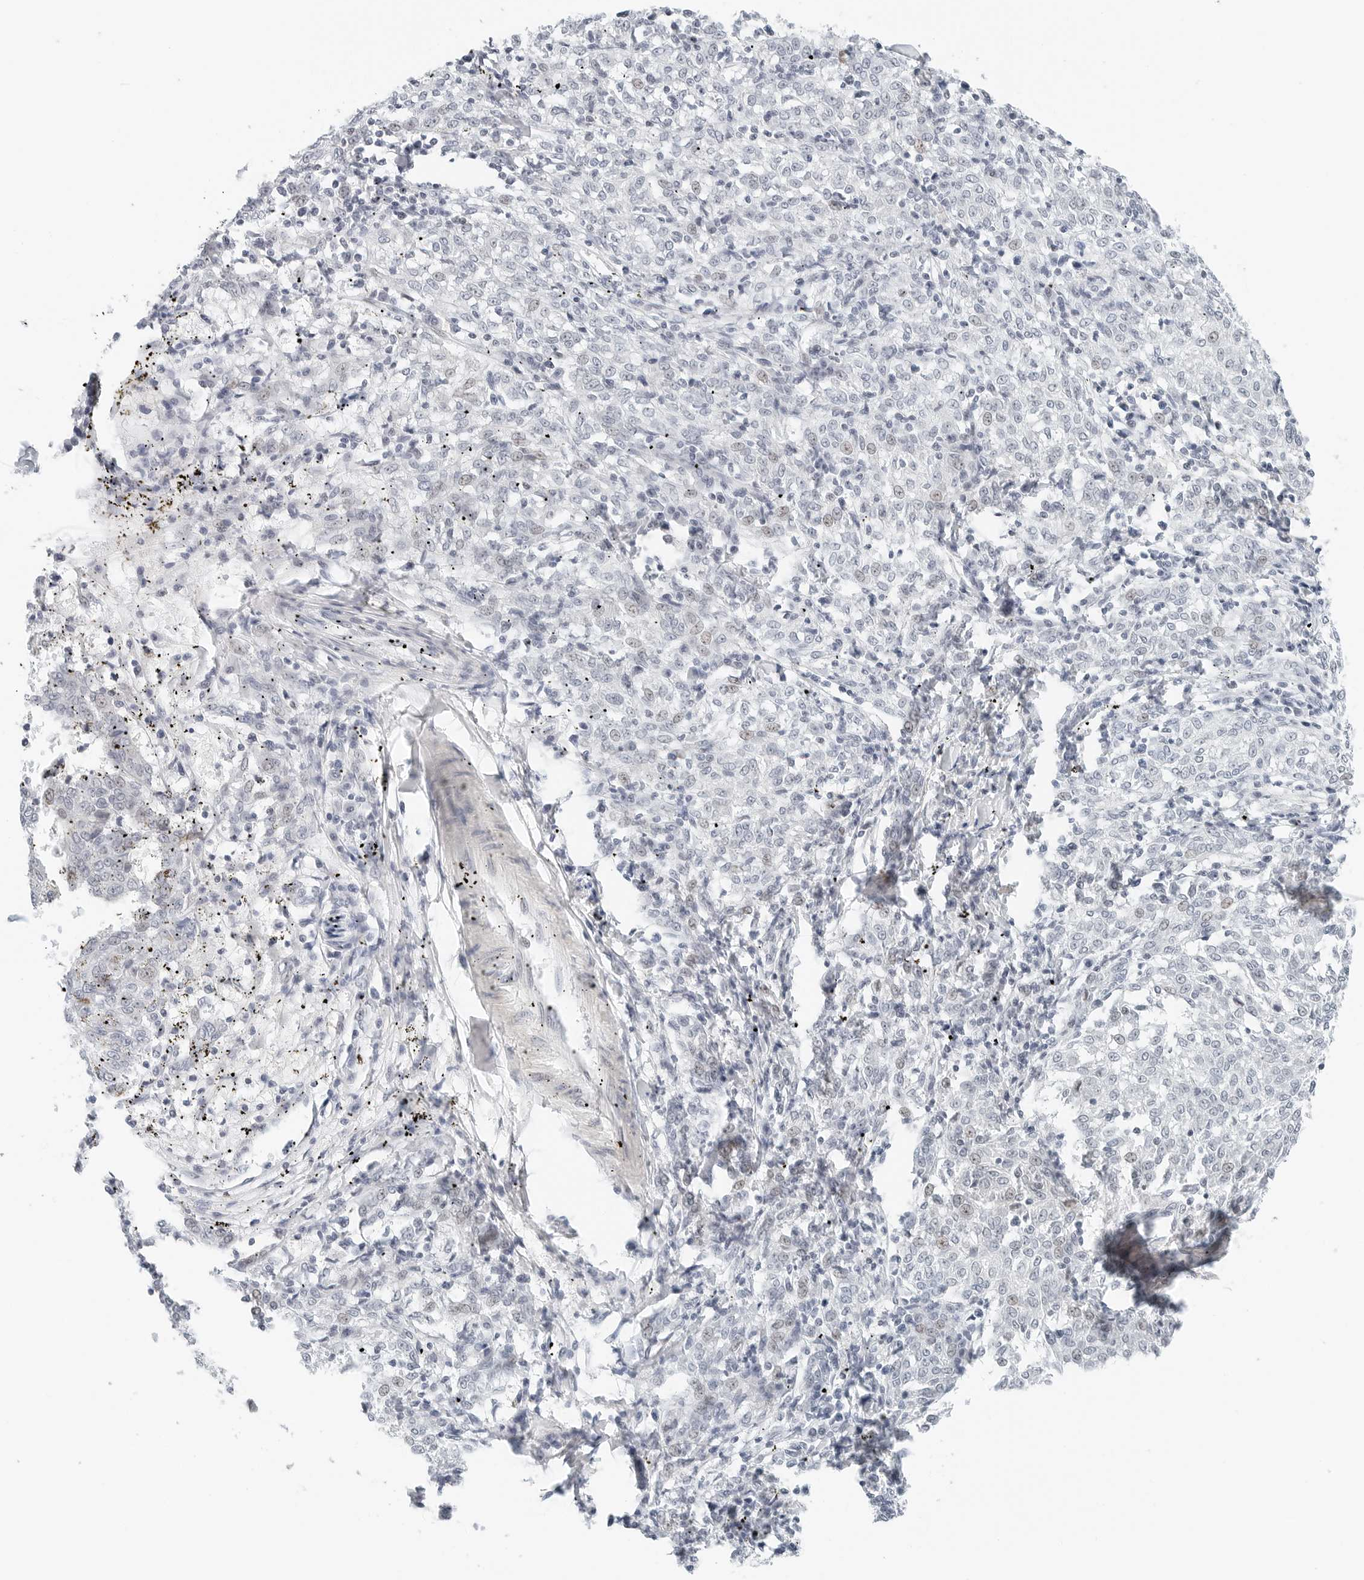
{"staining": {"intensity": "weak", "quantity": "<25%", "location": "nuclear"}, "tissue": "melanoma", "cell_type": "Tumor cells", "image_type": "cancer", "snomed": [{"axis": "morphology", "description": "Malignant melanoma, NOS"}, {"axis": "topography", "description": "Skin"}], "caption": "Tumor cells show no significant positivity in melanoma.", "gene": "NTMT2", "patient": {"sex": "female", "age": 72}}